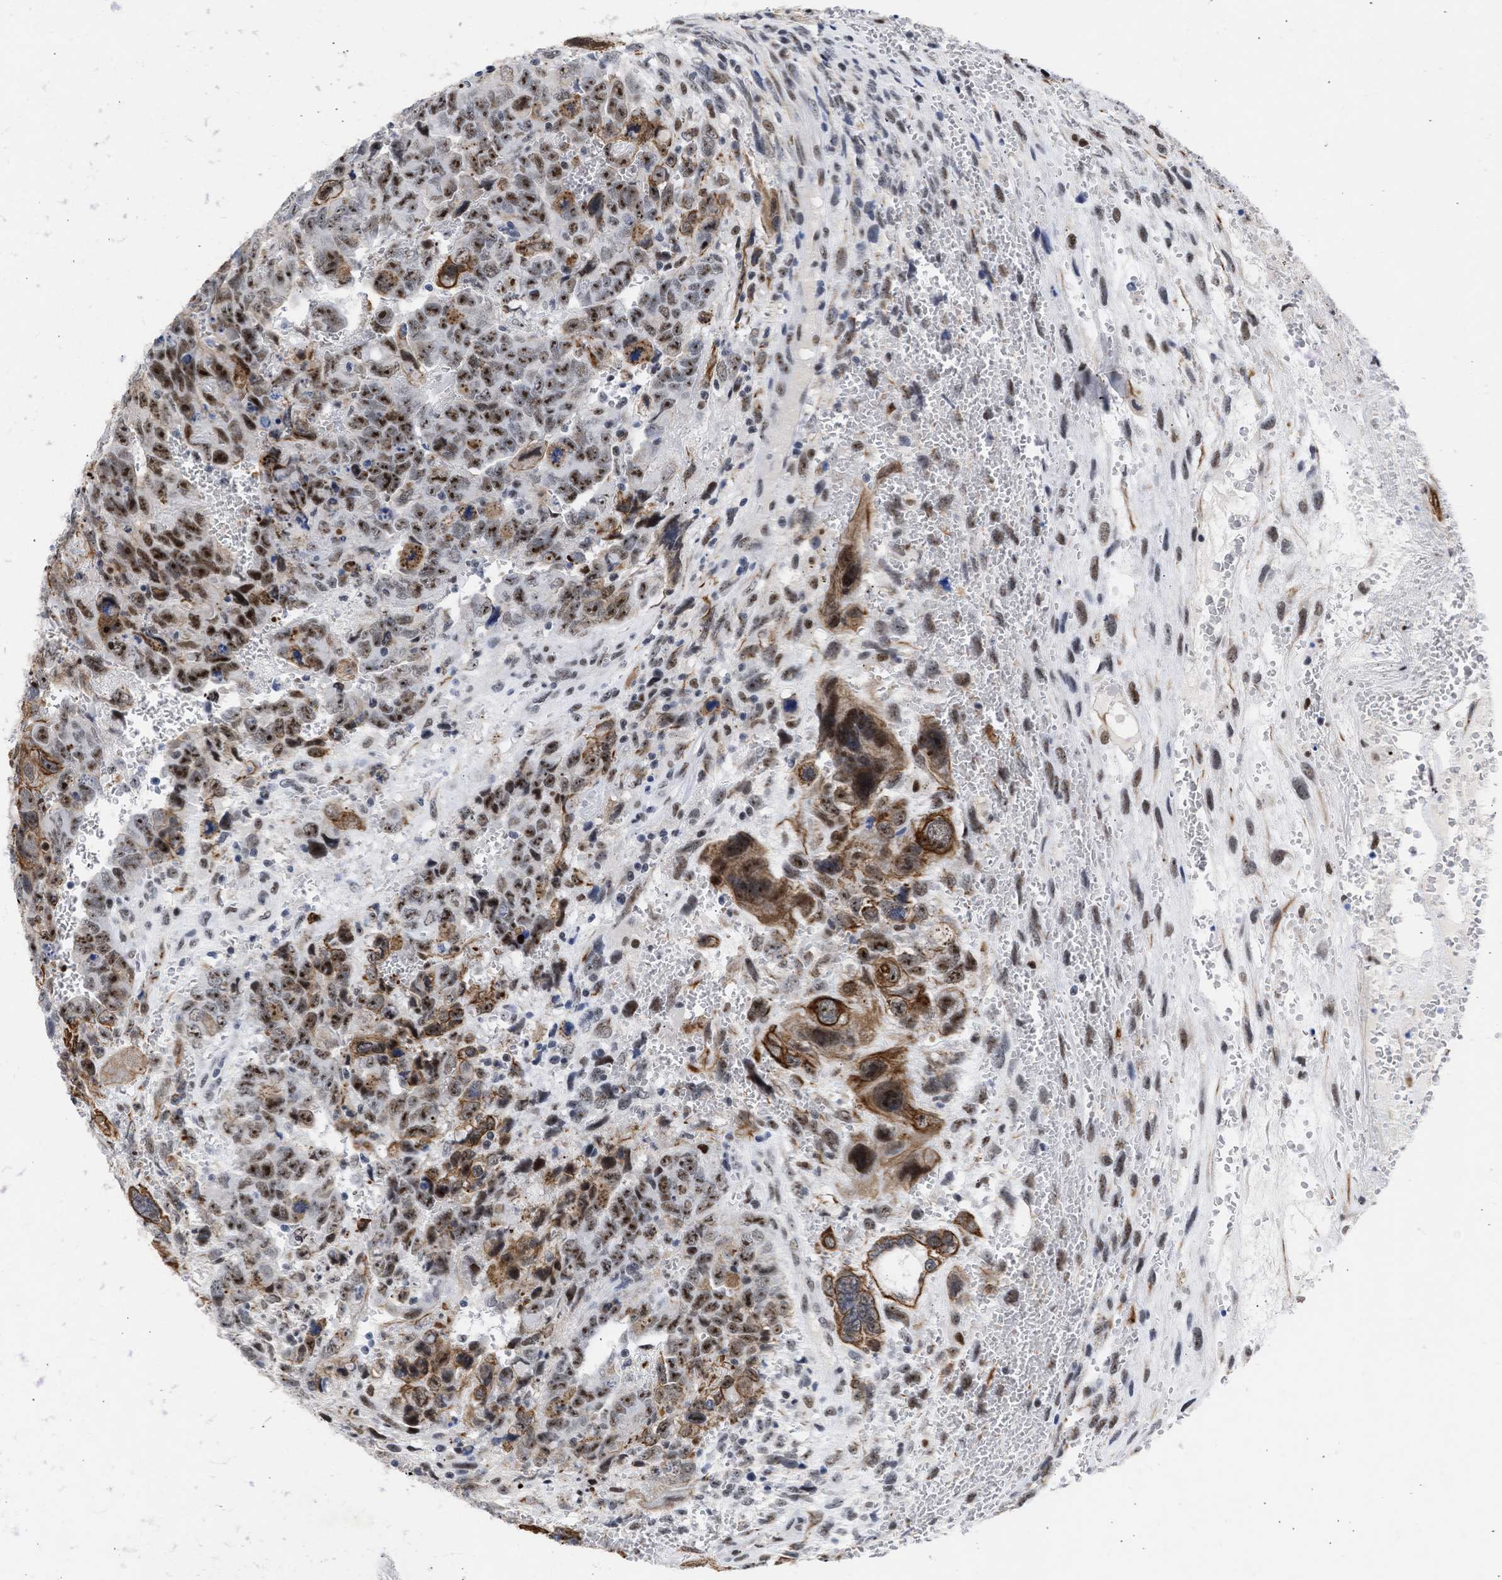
{"staining": {"intensity": "strong", "quantity": ">75%", "location": "cytoplasmic/membranous,nuclear"}, "tissue": "testis cancer", "cell_type": "Tumor cells", "image_type": "cancer", "snomed": [{"axis": "morphology", "description": "Carcinoma, Embryonal, NOS"}, {"axis": "topography", "description": "Testis"}], "caption": "Embryonal carcinoma (testis) stained with immunohistochemistry (IHC) reveals strong cytoplasmic/membranous and nuclear positivity in approximately >75% of tumor cells. (DAB (3,3'-diaminobenzidine) IHC with brightfield microscopy, high magnification).", "gene": "DDX41", "patient": {"sex": "male", "age": 28}}